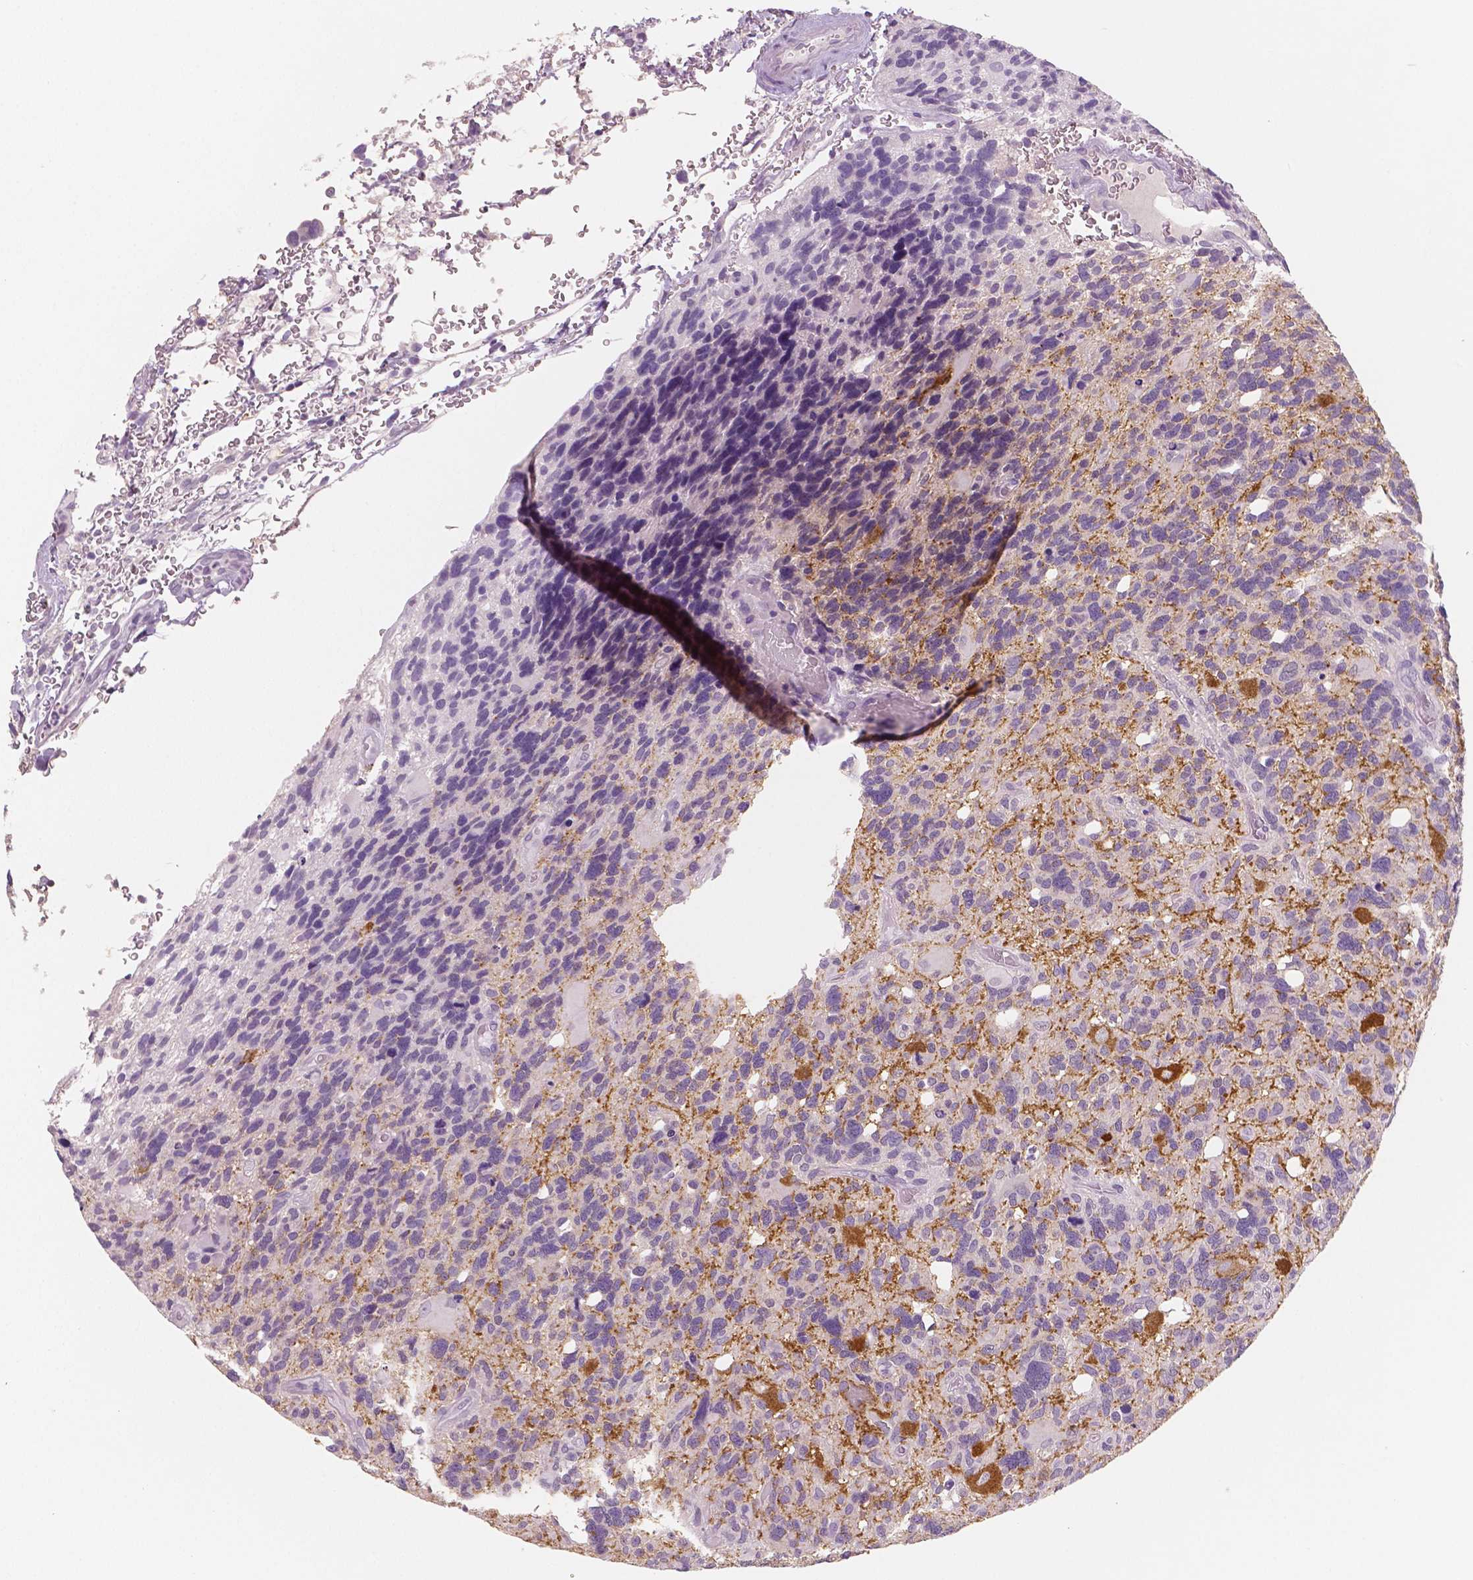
{"staining": {"intensity": "negative", "quantity": "none", "location": "none"}, "tissue": "glioma", "cell_type": "Tumor cells", "image_type": "cancer", "snomed": [{"axis": "morphology", "description": "Glioma, malignant, High grade"}, {"axis": "topography", "description": "Brain"}], "caption": "This is a histopathology image of immunohistochemistry staining of glioma, which shows no expression in tumor cells.", "gene": "NECAB2", "patient": {"sex": "male", "age": 49}}